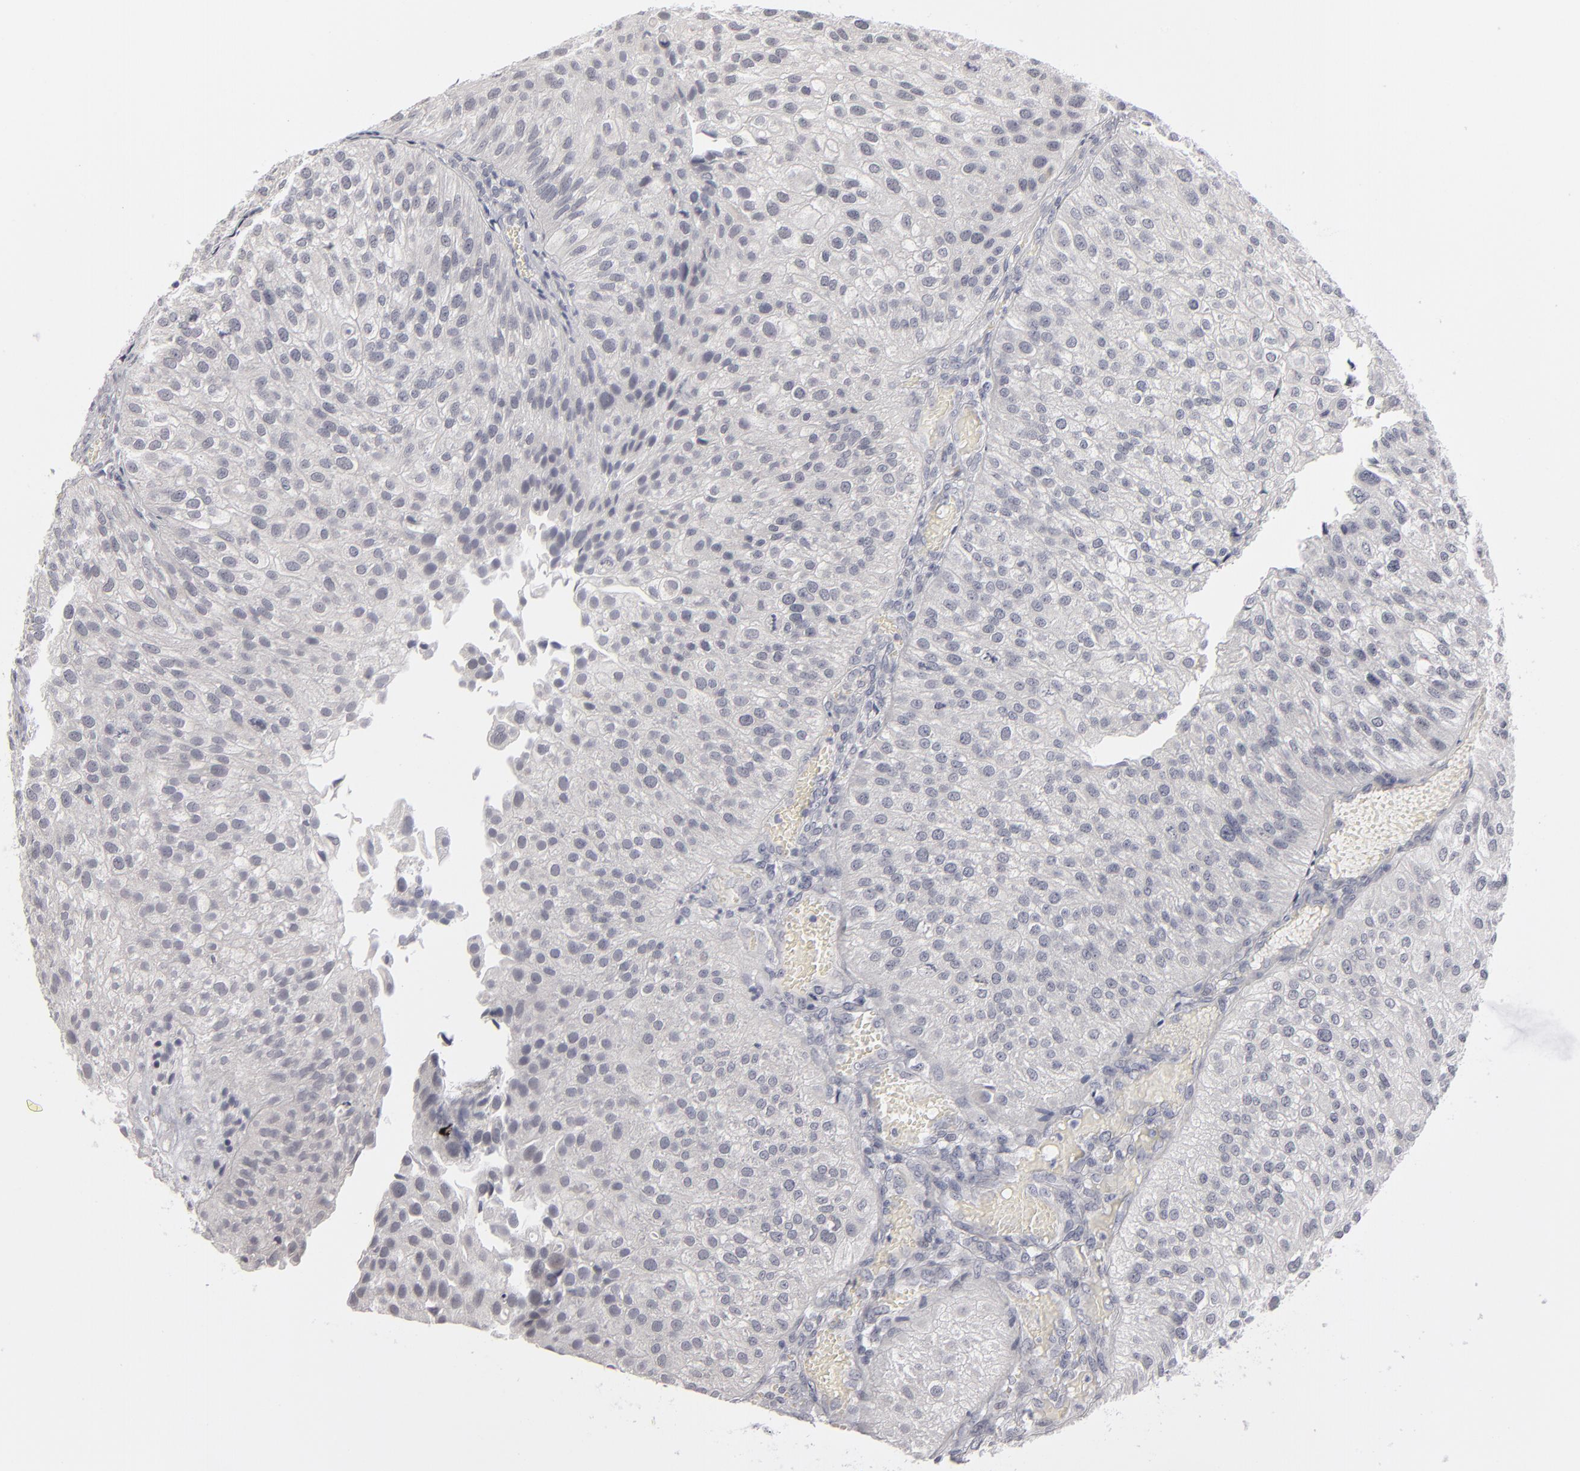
{"staining": {"intensity": "negative", "quantity": "none", "location": "none"}, "tissue": "urothelial cancer", "cell_type": "Tumor cells", "image_type": "cancer", "snomed": [{"axis": "morphology", "description": "Urothelial carcinoma, Low grade"}, {"axis": "topography", "description": "Urinary bladder"}], "caption": "The image demonstrates no significant staining in tumor cells of urothelial carcinoma (low-grade).", "gene": "KIAA1210", "patient": {"sex": "female", "age": 89}}